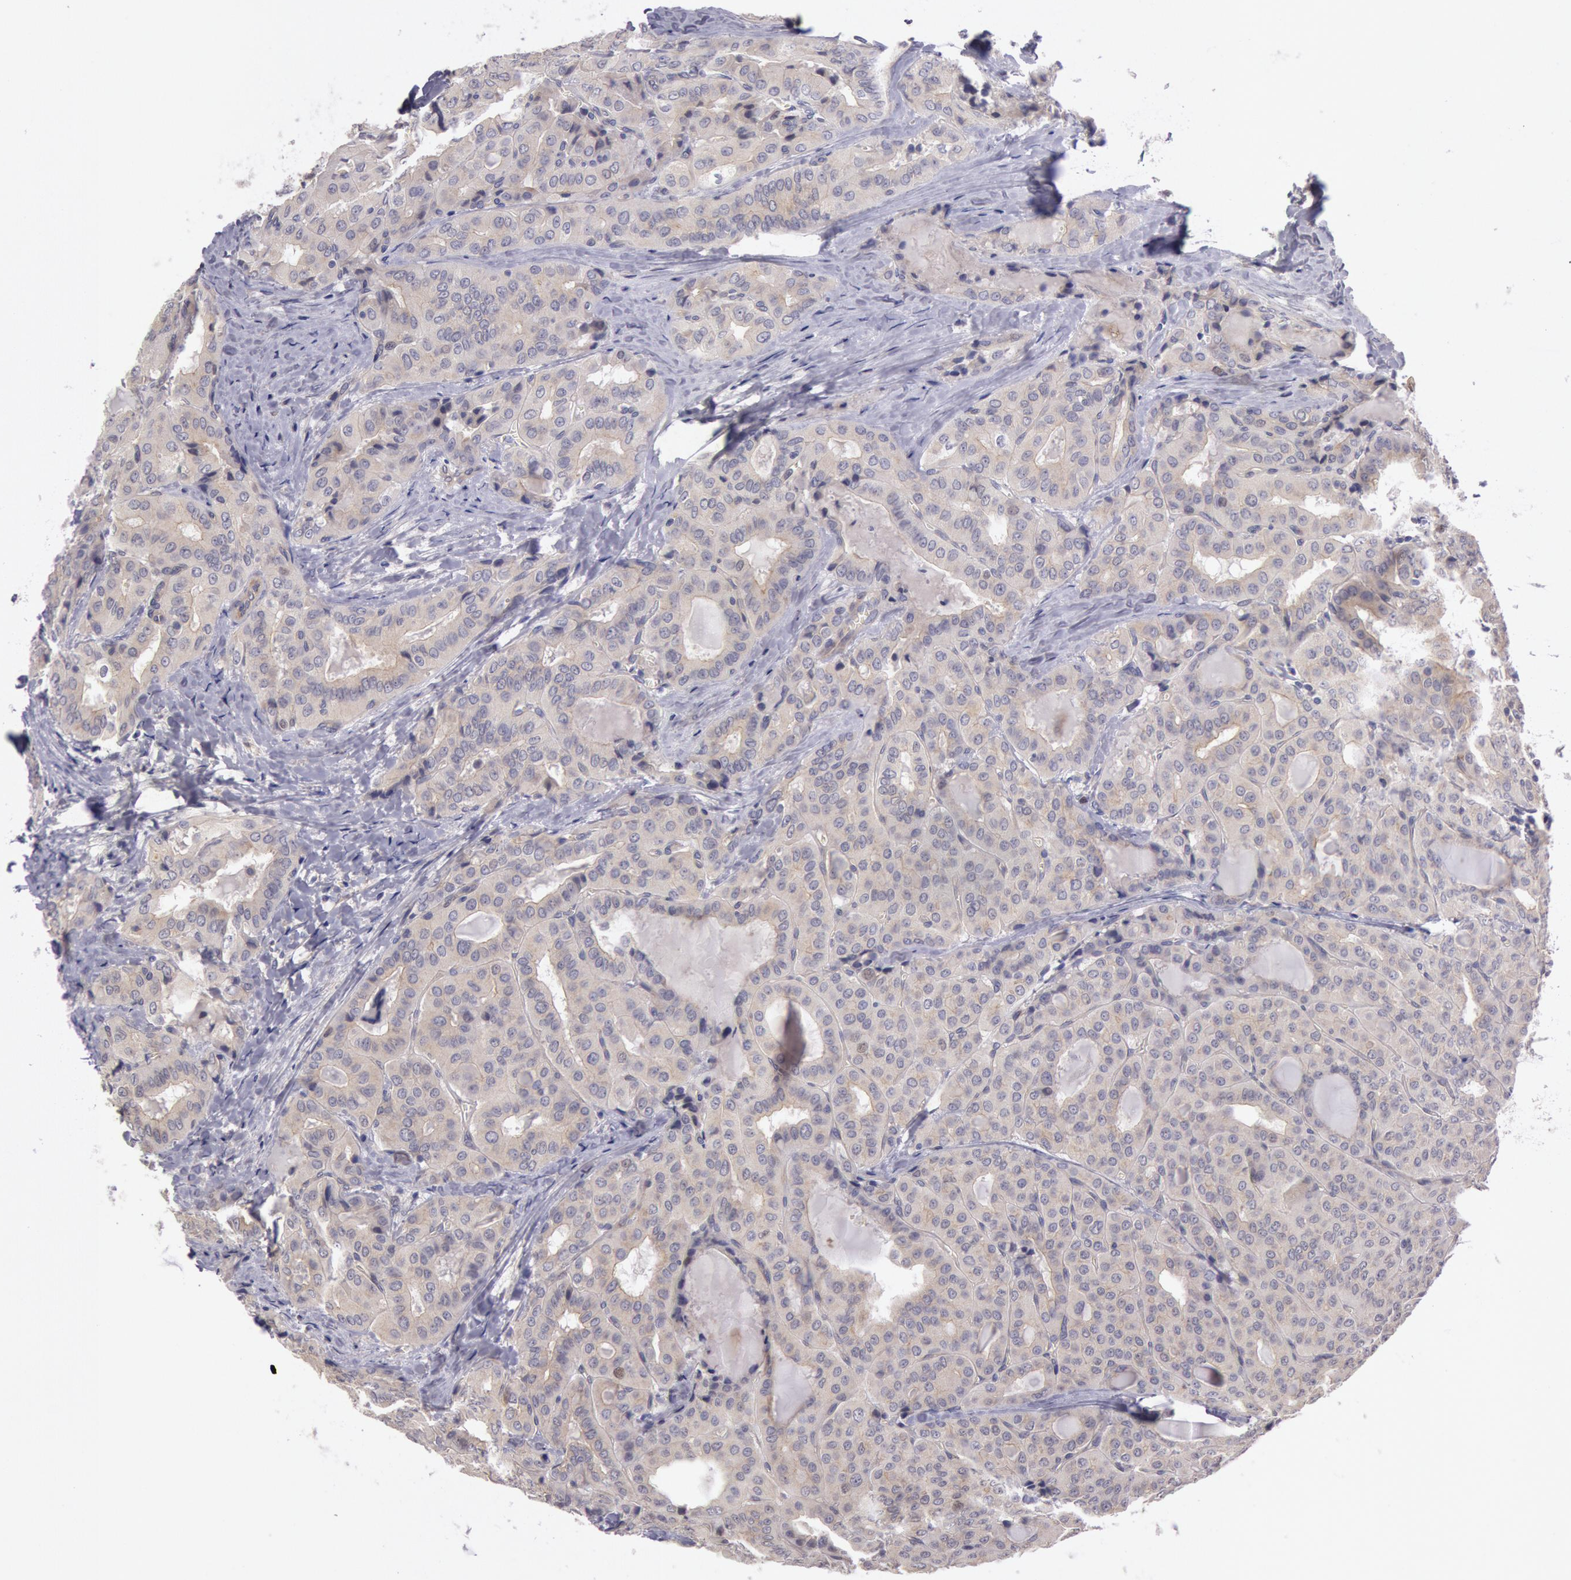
{"staining": {"intensity": "negative", "quantity": "none", "location": "none"}, "tissue": "thyroid cancer", "cell_type": "Tumor cells", "image_type": "cancer", "snomed": [{"axis": "morphology", "description": "Papillary adenocarcinoma, NOS"}, {"axis": "topography", "description": "Thyroid gland"}], "caption": "Tumor cells show no significant staining in thyroid cancer (papillary adenocarcinoma).", "gene": "AMOTL1", "patient": {"sex": "female", "age": 71}}